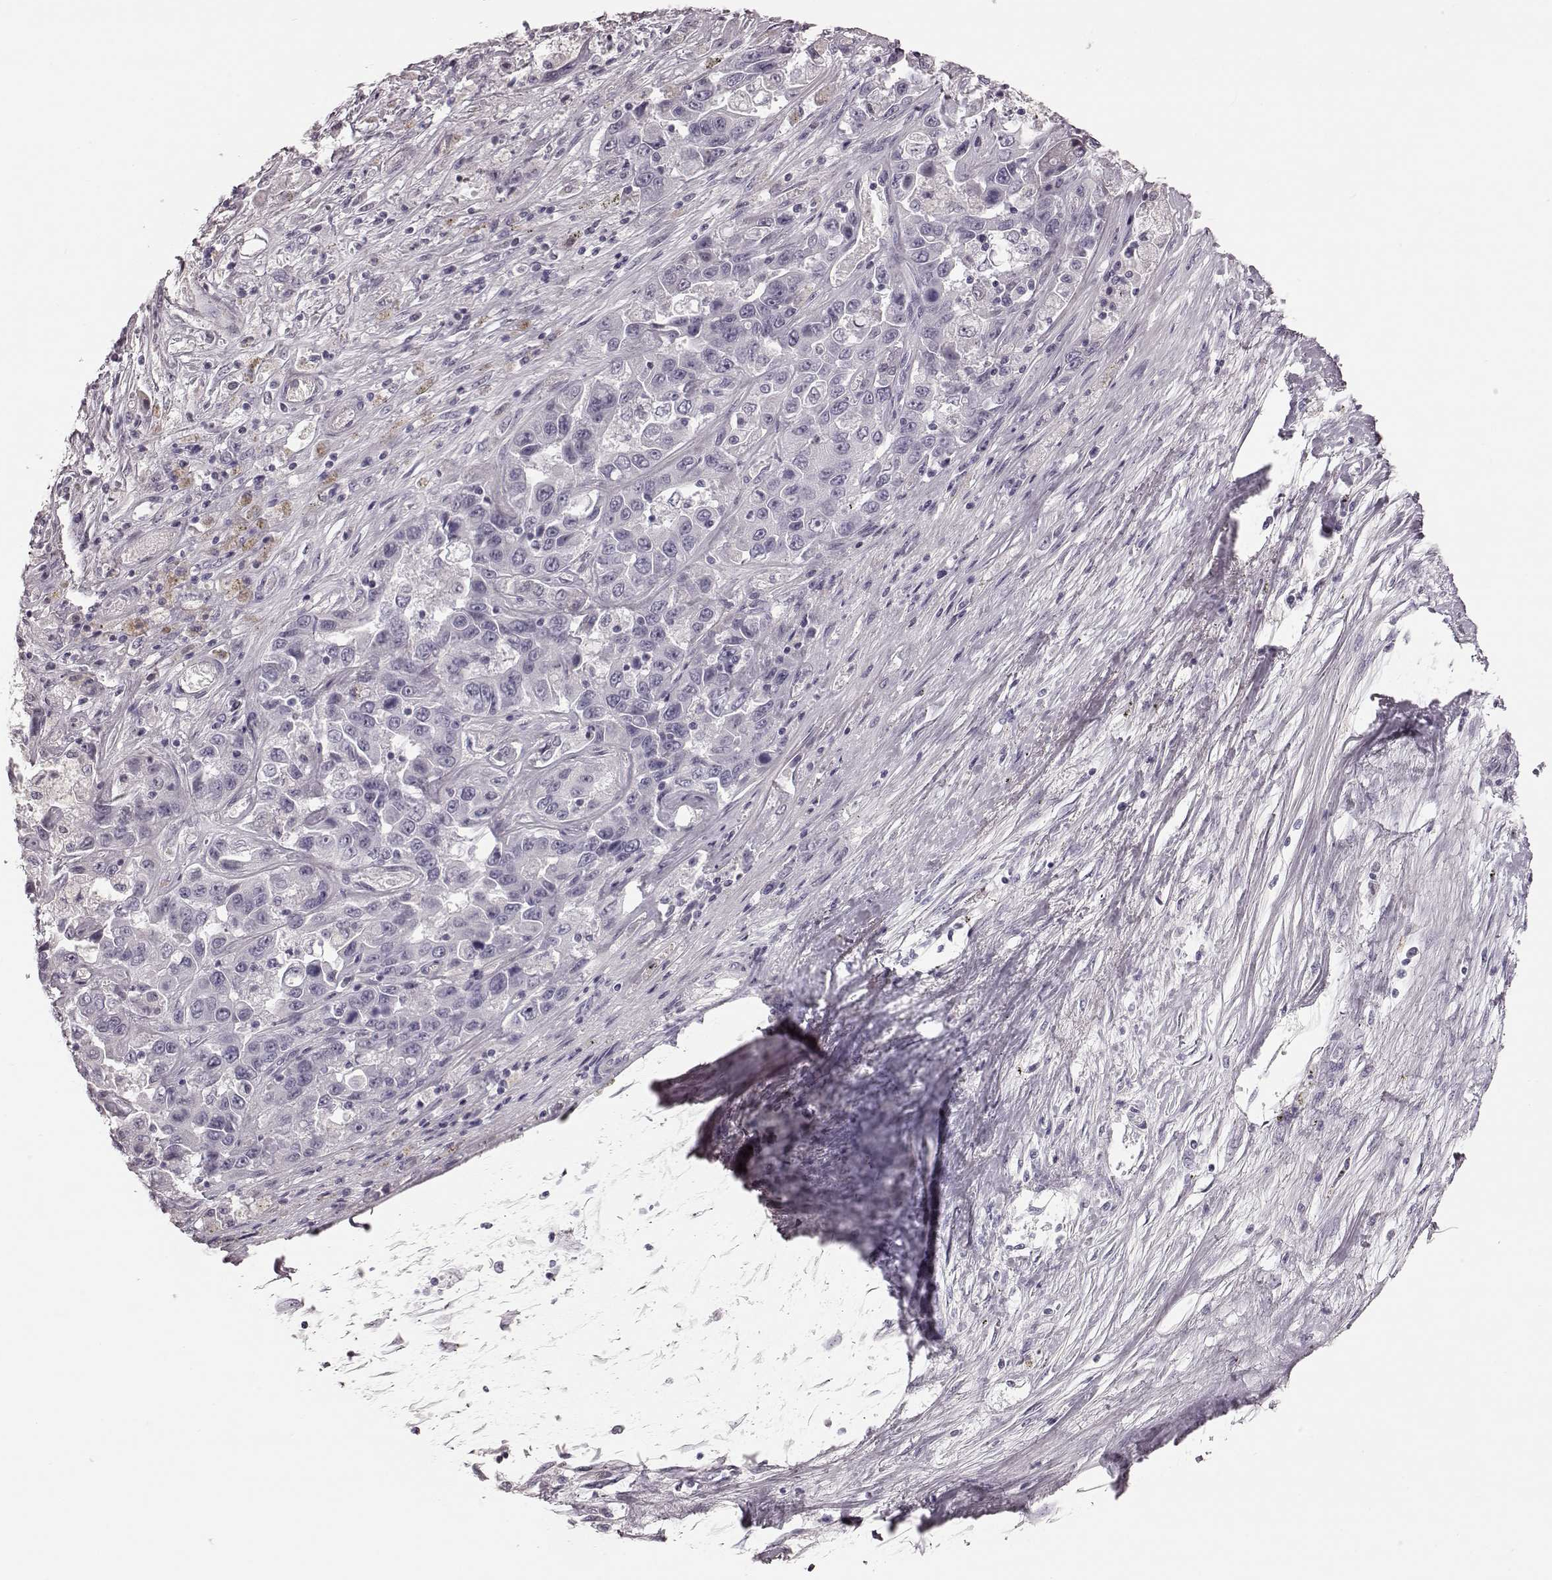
{"staining": {"intensity": "negative", "quantity": "none", "location": "none"}, "tissue": "liver cancer", "cell_type": "Tumor cells", "image_type": "cancer", "snomed": [{"axis": "morphology", "description": "Cholangiocarcinoma"}, {"axis": "topography", "description": "Liver"}], "caption": "The immunohistochemistry micrograph has no significant positivity in tumor cells of liver cholangiocarcinoma tissue. (Stains: DAB IHC with hematoxylin counter stain, Microscopy: brightfield microscopy at high magnification).", "gene": "ZNF433", "patient": {"sex": "female", "age": 52}}